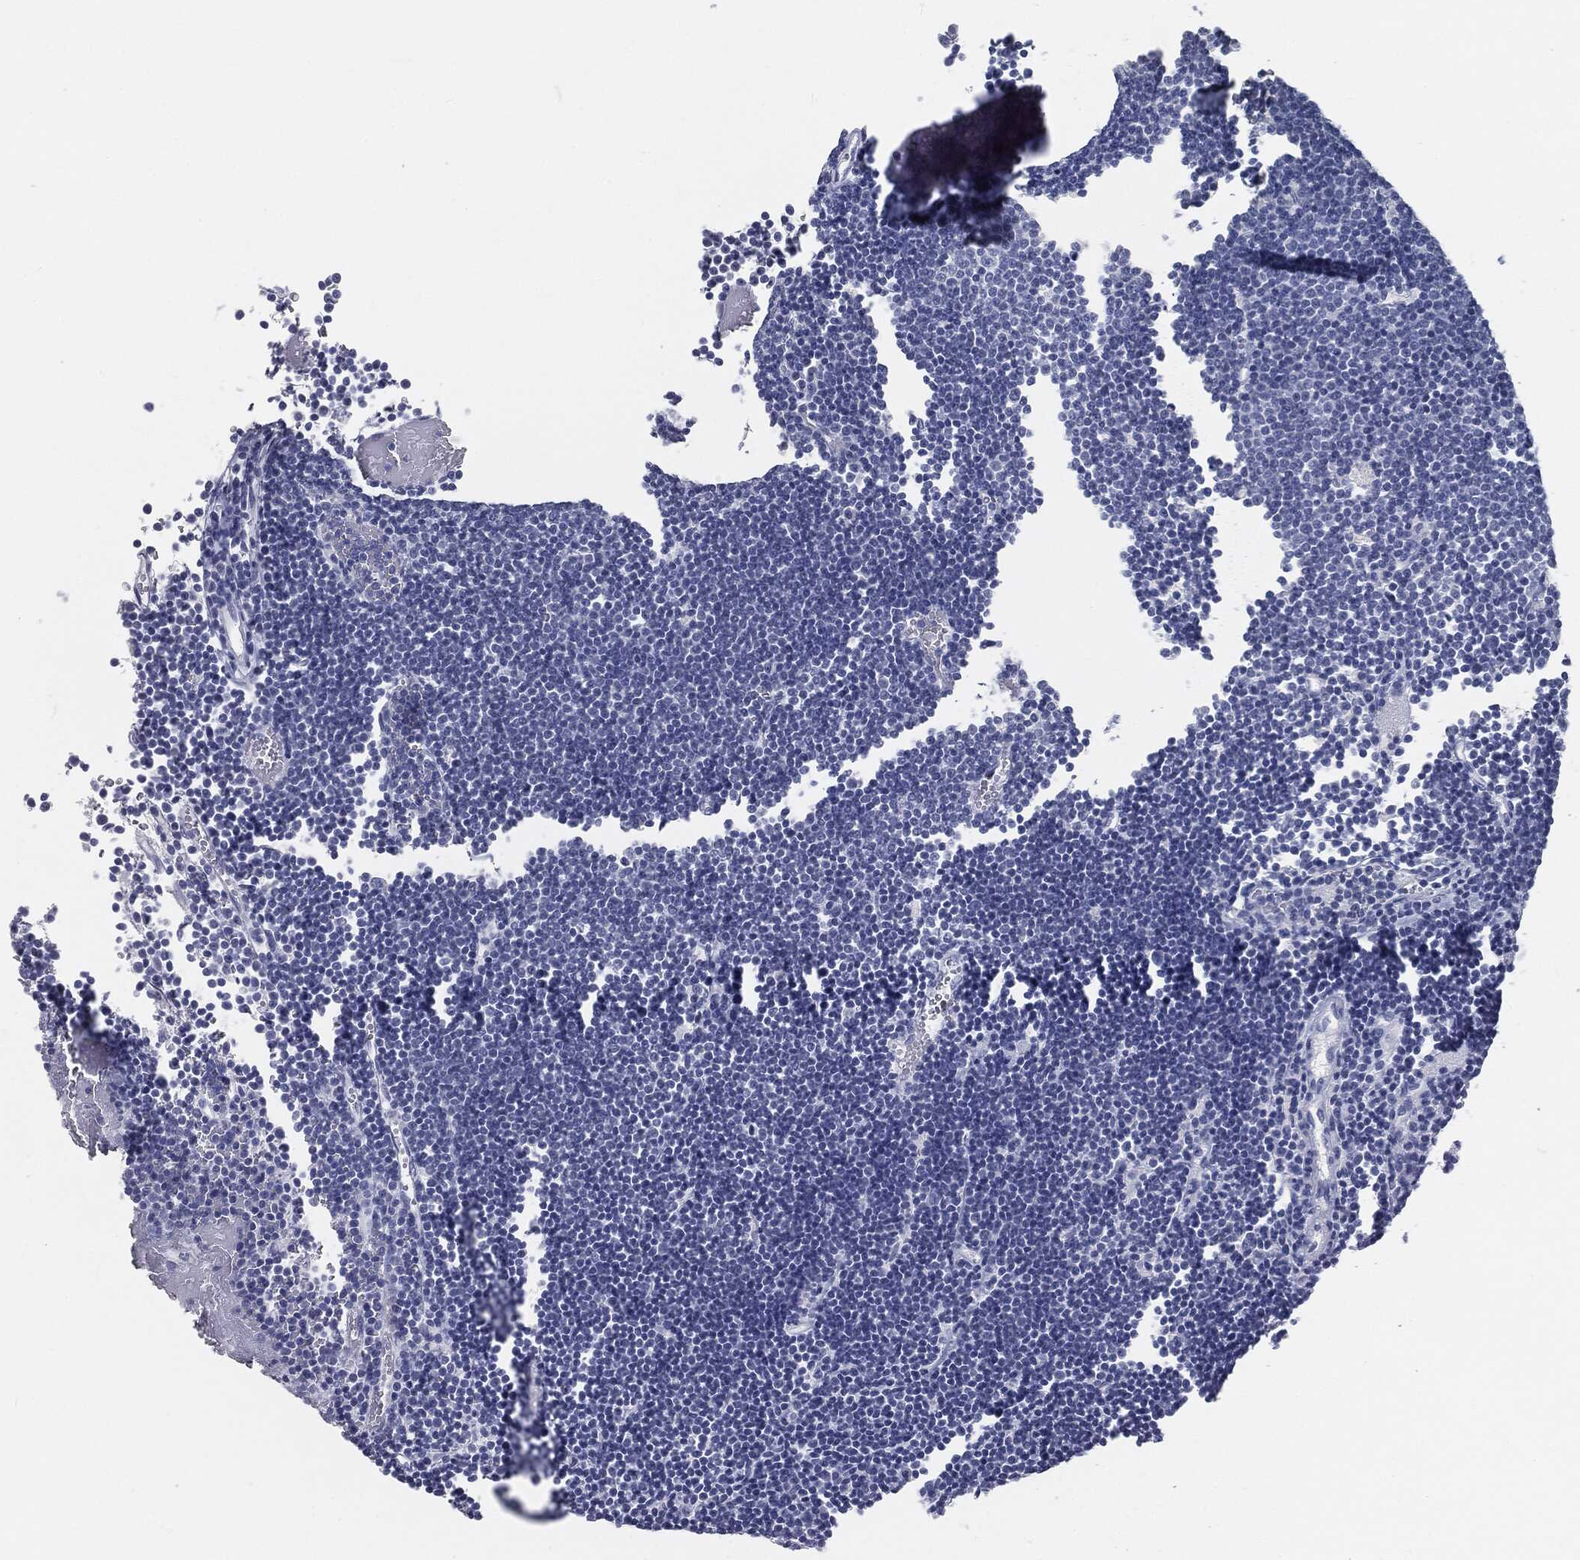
{"staining": {"intensity": "negative", "quantity": "none", "location": "none"}, "tissue": "lymphoma", "cell_type": "Tumor cells", "image_type": "cancer", "snomed": [{"axis": "morphology", "description": "Malignant lymphoma, non-Hodgkin's type, Low grade"}, {"axis": "topography", "description": "Brain"}], "caption": "IHC histopathology image of neoplastic tissue: lymphoma stained with DAB (3,3'-diaminobenzidine) exhibits no significant protein staining in tumor cells. (DAB (3,3'-diaminobenzidine) immunohistochemistry (IHC) visualized using brightfield microscopy, high magnification).", "gene": "PRAME", "patient": {"sex": "female", "age": 66}}